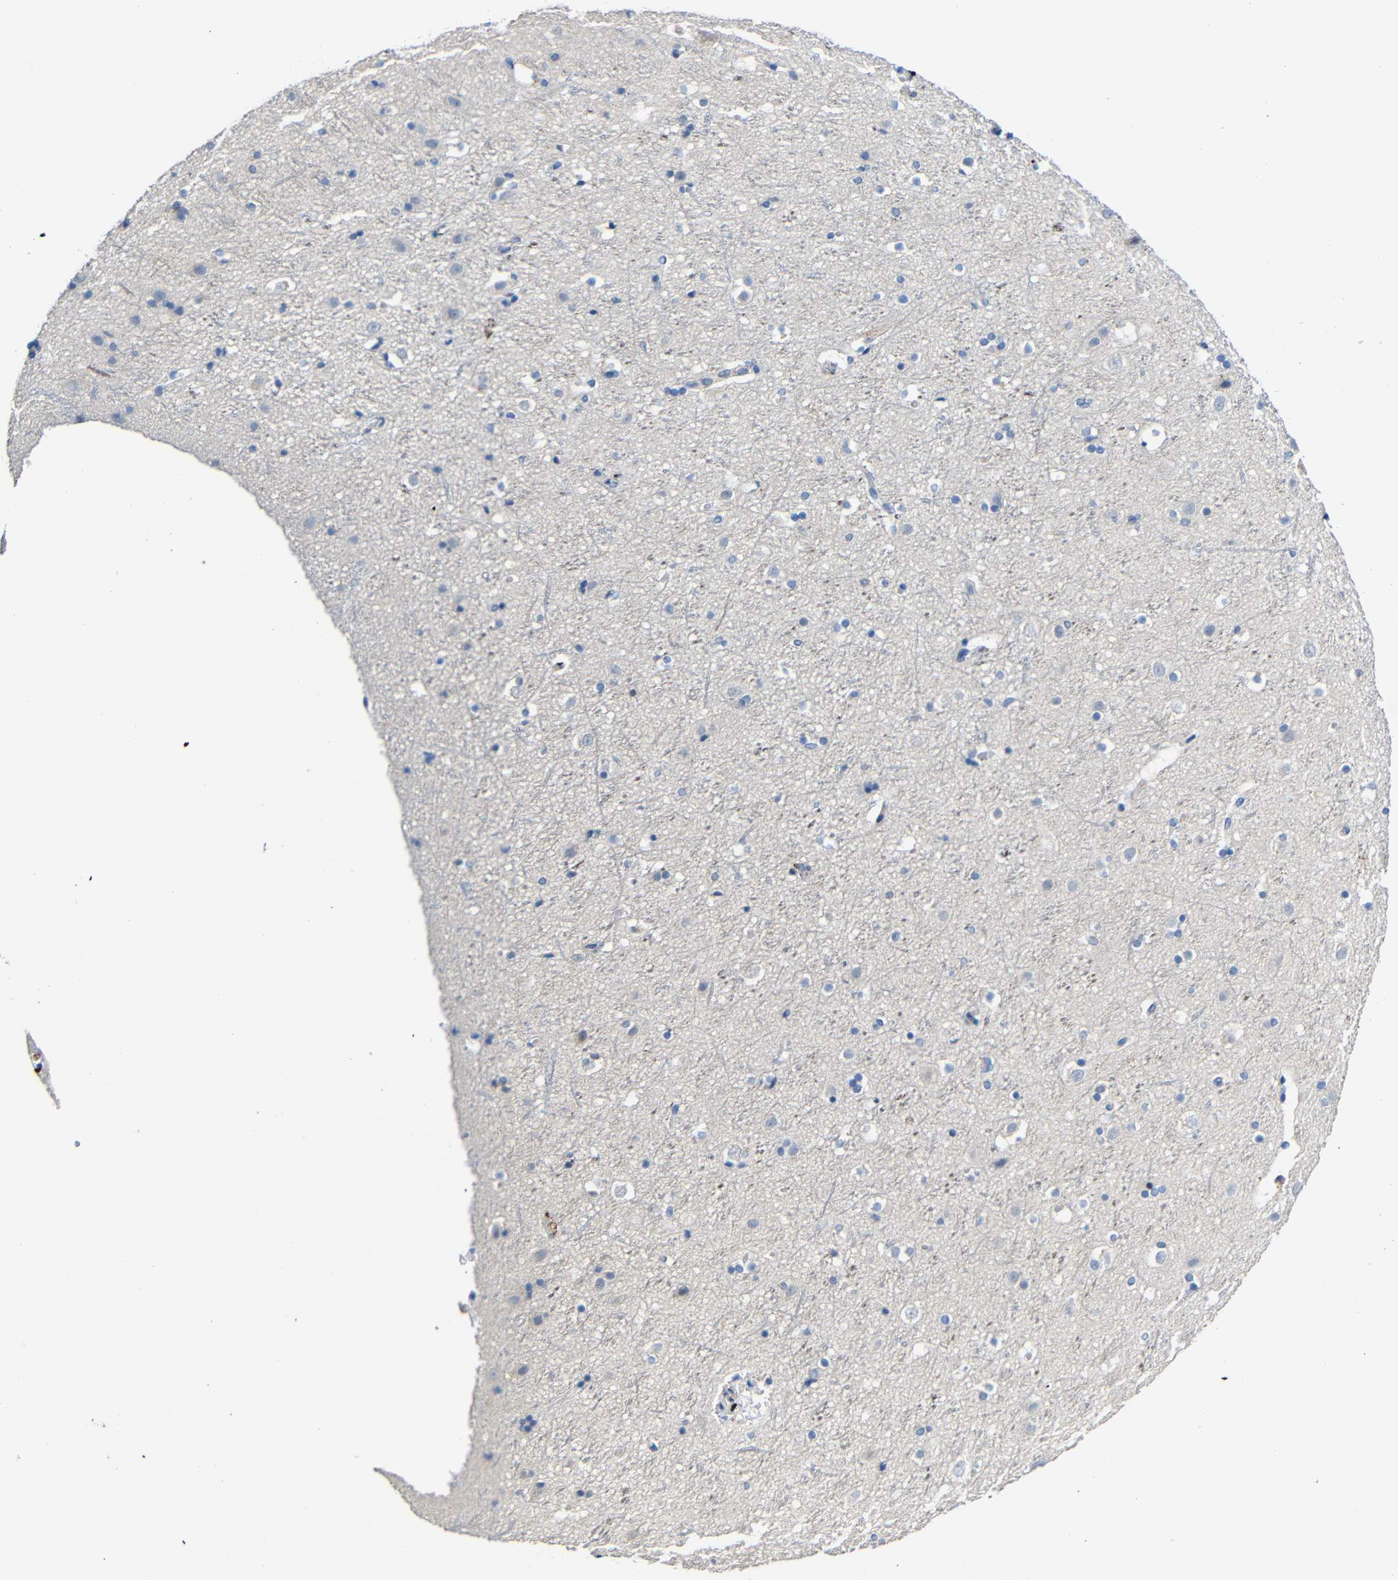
{"staining": {"intensity": "negative", "quantity": "none", "location": "none"}, "tissue": "cerebral cortex", "cell_type": "Endothelial cells", "image_type": "normal", "snomed": [{"axis": "morphology", "description": "Normal tissue, NOS"}, {"axis": "topography", "description": "Cerebral cortex"}], "caption": "The micrograph demonstrates no staining of endothelial cells in benign cerebral cortex.", "gene": "HLA", "patient": {"sex": "male", "age": 45}}